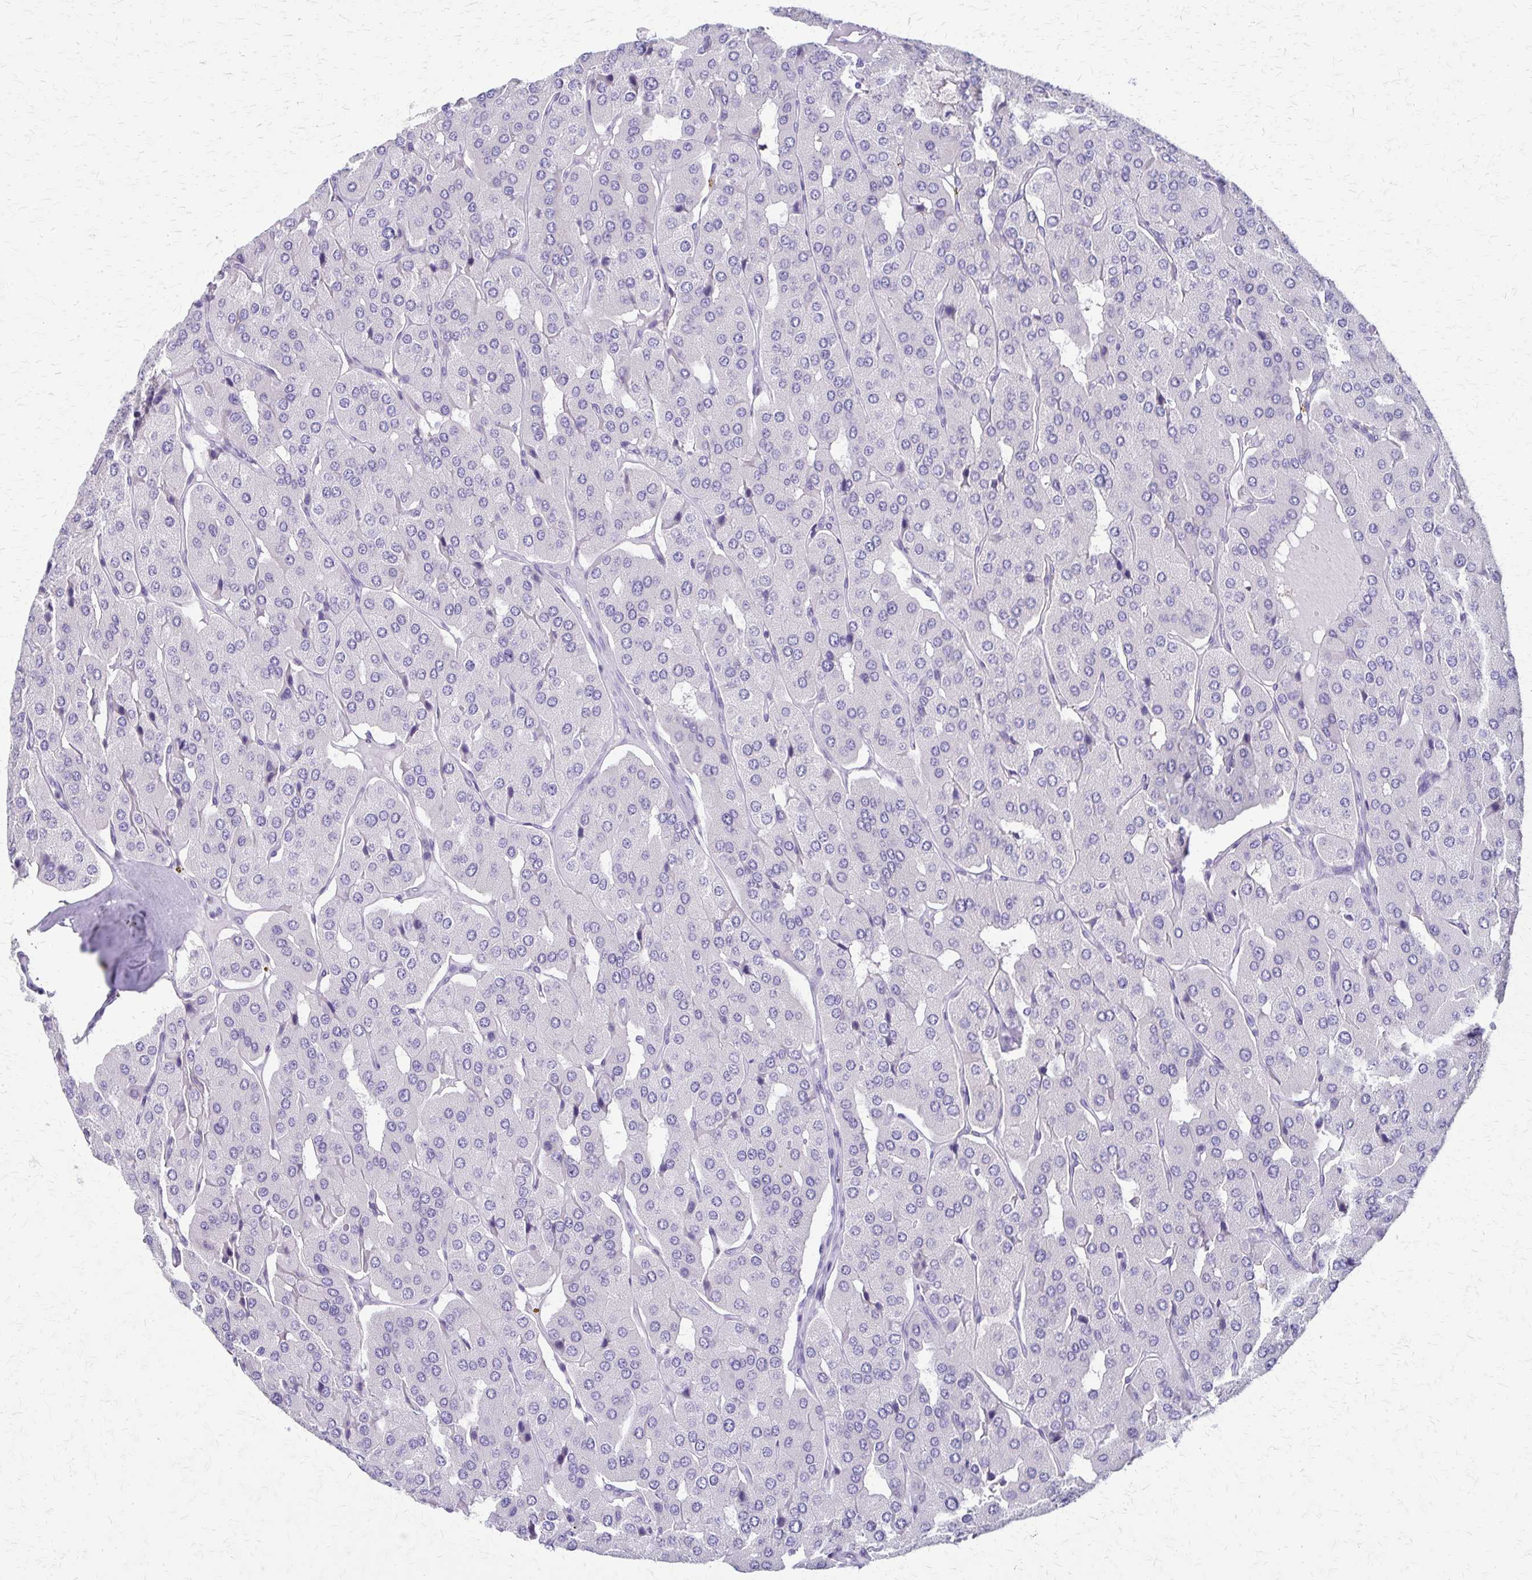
{"staining": {"intensity": "negative", "quantity": "none", "location": "none"}, "tissue": "parathyroid gland", "cell_type": "Glandular cells", "image_type": "normal", "snomed": [{"axis": "morphology", "description": "Normal tissue, NOS"}, {"axis": "morphology", "description": "Adenoma, NOS"}, {"axis": "topography", "description": "Parathyroid gland"}], "caption": "There is no significant staining in glandular cells of parathyroid gland. The staining was performed using DAB (3,3'-diaminobenzidine) to visualize the protein expression in brown, while the nuclei were stained in blue with hematoxylin (Magnification: 20x).", "gene": "ZSCAN5B", "patient": {"sex": "female", "age": 86}}